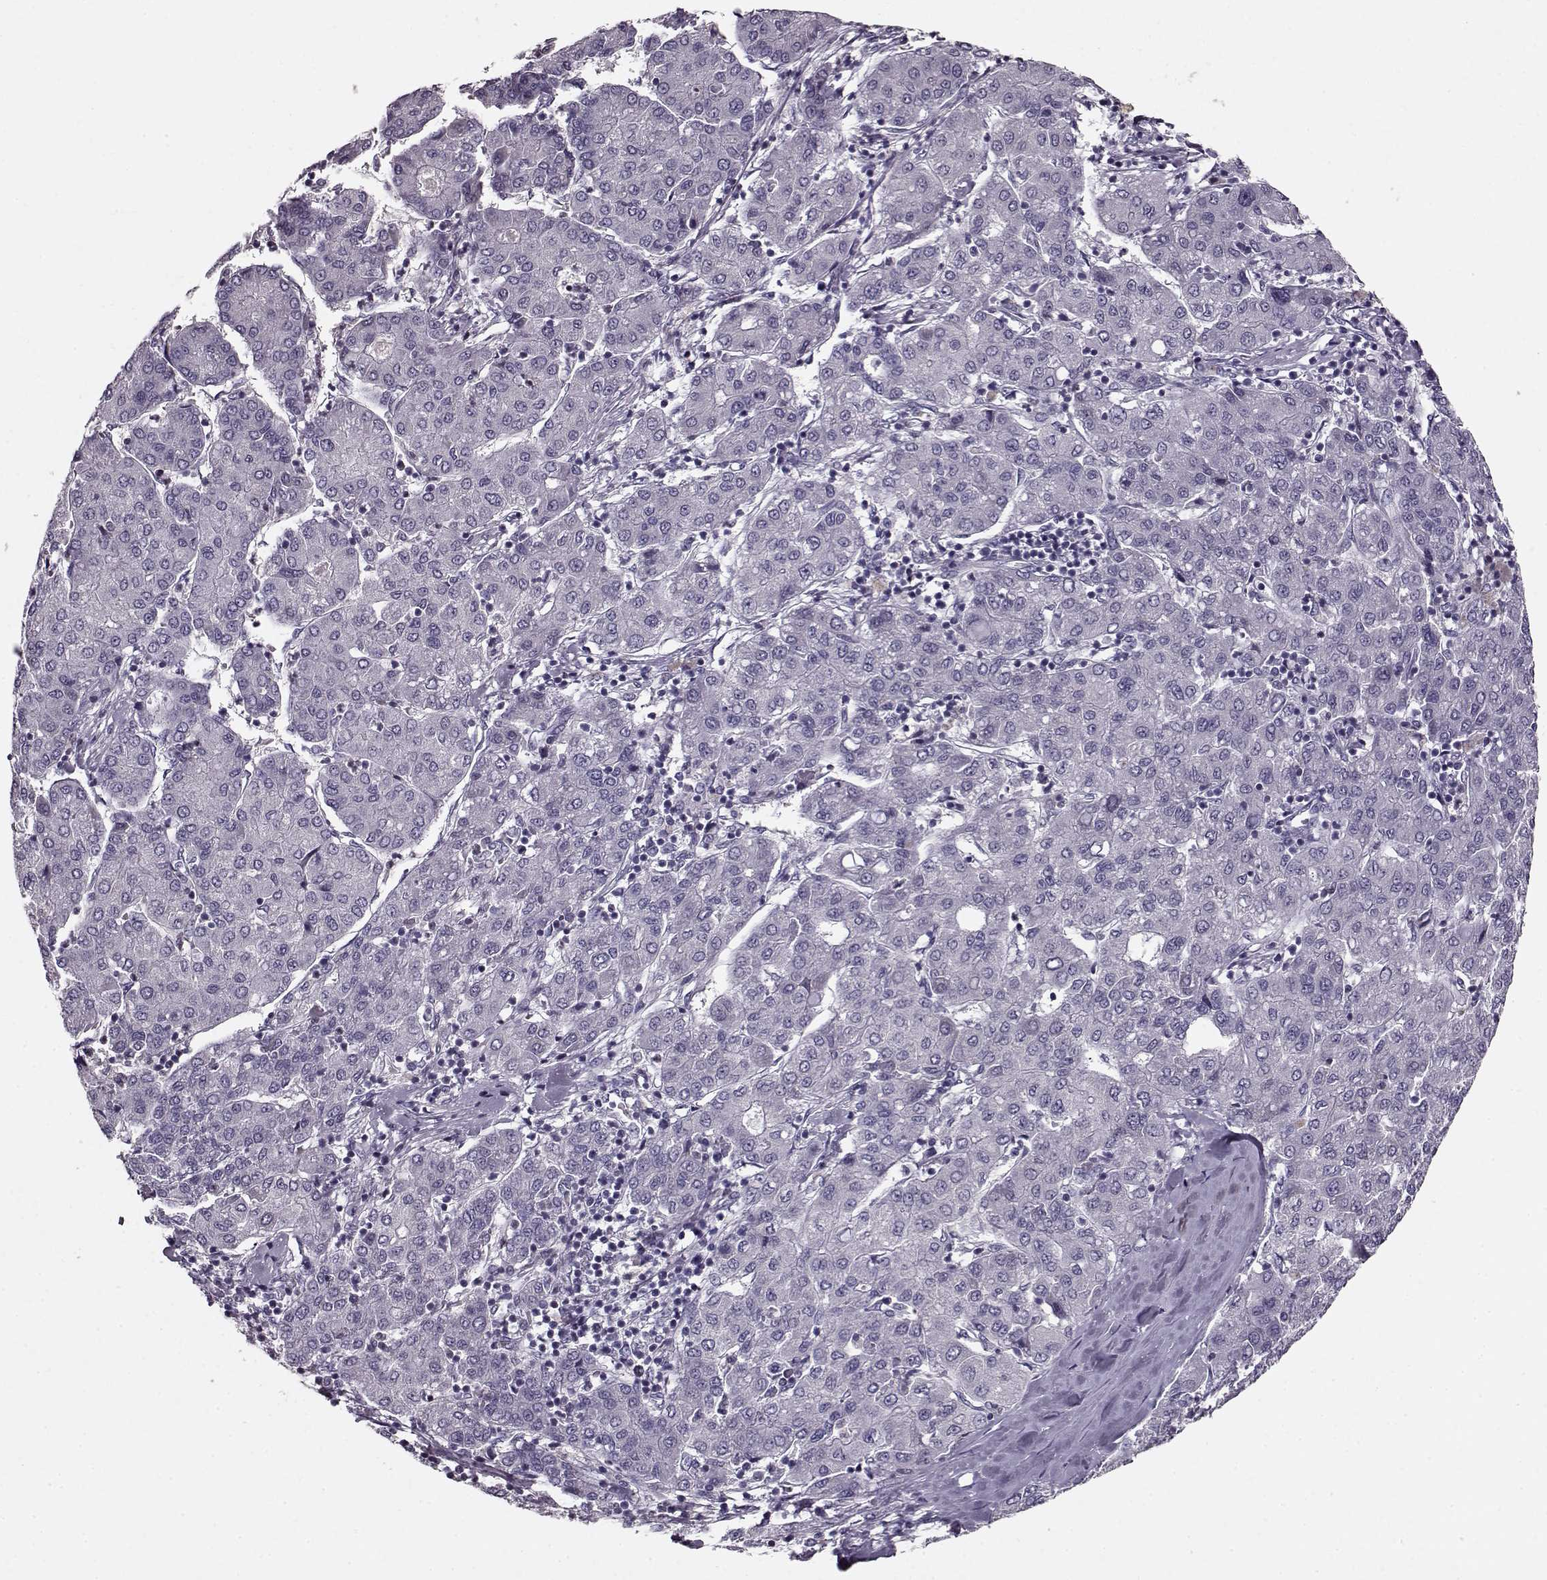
{"staining": {"intensity": "negative", "quantity": "none", "location": "none"}, "tissue": "liver cancer", "cell_type": "Tumor cells", "image_type": "cancer", "snomed": [{"axis": "morphology", "description": "Carcinoma, Hepatocellular, NOS"}, {"axis": "topography", "description": "Liver"}], "caption": "The IHC histopathology image has no significant expression in tumor cells of liver hepatocellular carcinoma tissue. (Brightfield microscopy of DAB IHC at high magnification).", "gene": "RP1L1", "patient": {"sex": "male", "age": 65}}